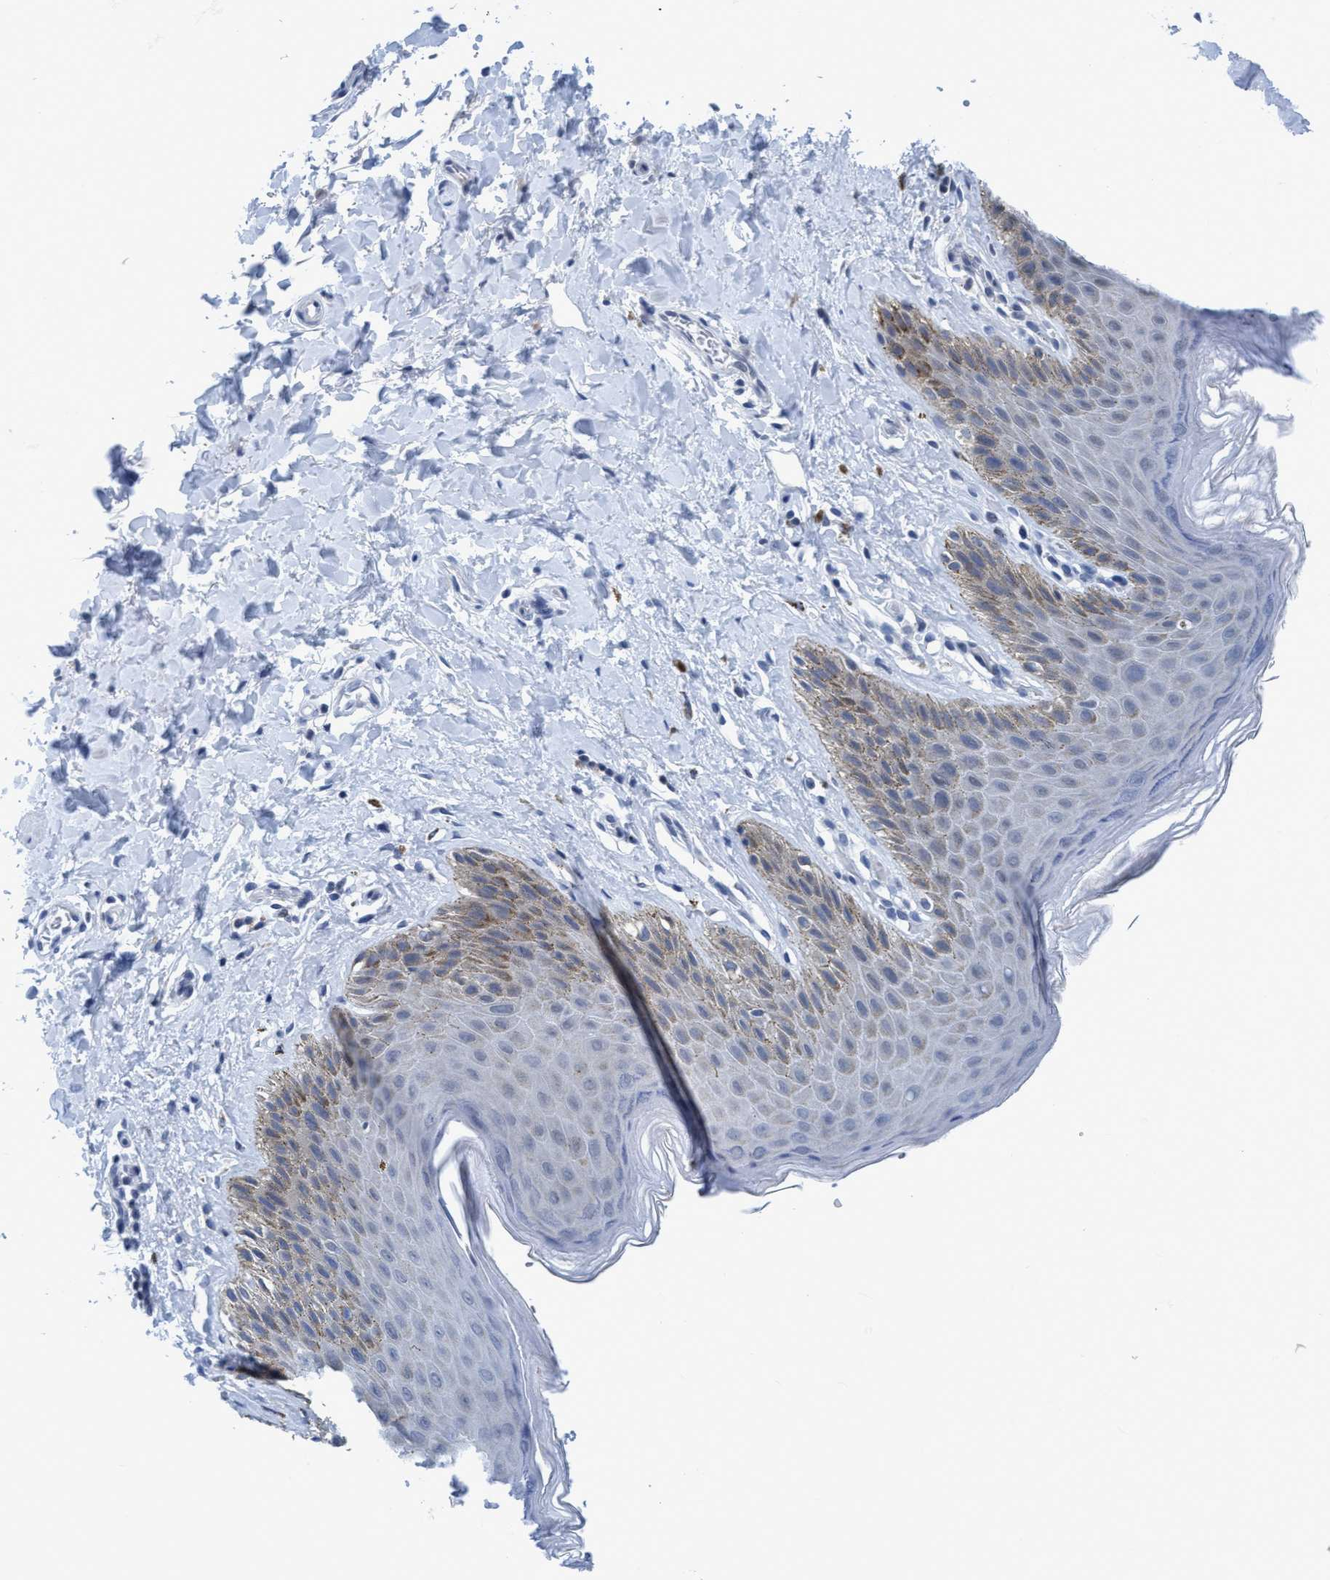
{"staining": {"intensity": "weak", "quantity": "<25%", "location": "cytoplasmic/membranous"}, "tissue": "skin", "cell_type": "Epidermal cells", "image_type": "normal", "snomed": [{"axis": "morphology", "description": "Normal tissue, NOS"}, {"axis": "topography", "description": "Anal"}, {"axis": "topography", "description": "Peripheral nerve tissue"}], "caption": "Human skin stained for a protein using immunohistochemistry (IHC) displays no staining in epidermal cells.", "gene": "DNAI1", "patient": {"sex": "male", "age": 44}}